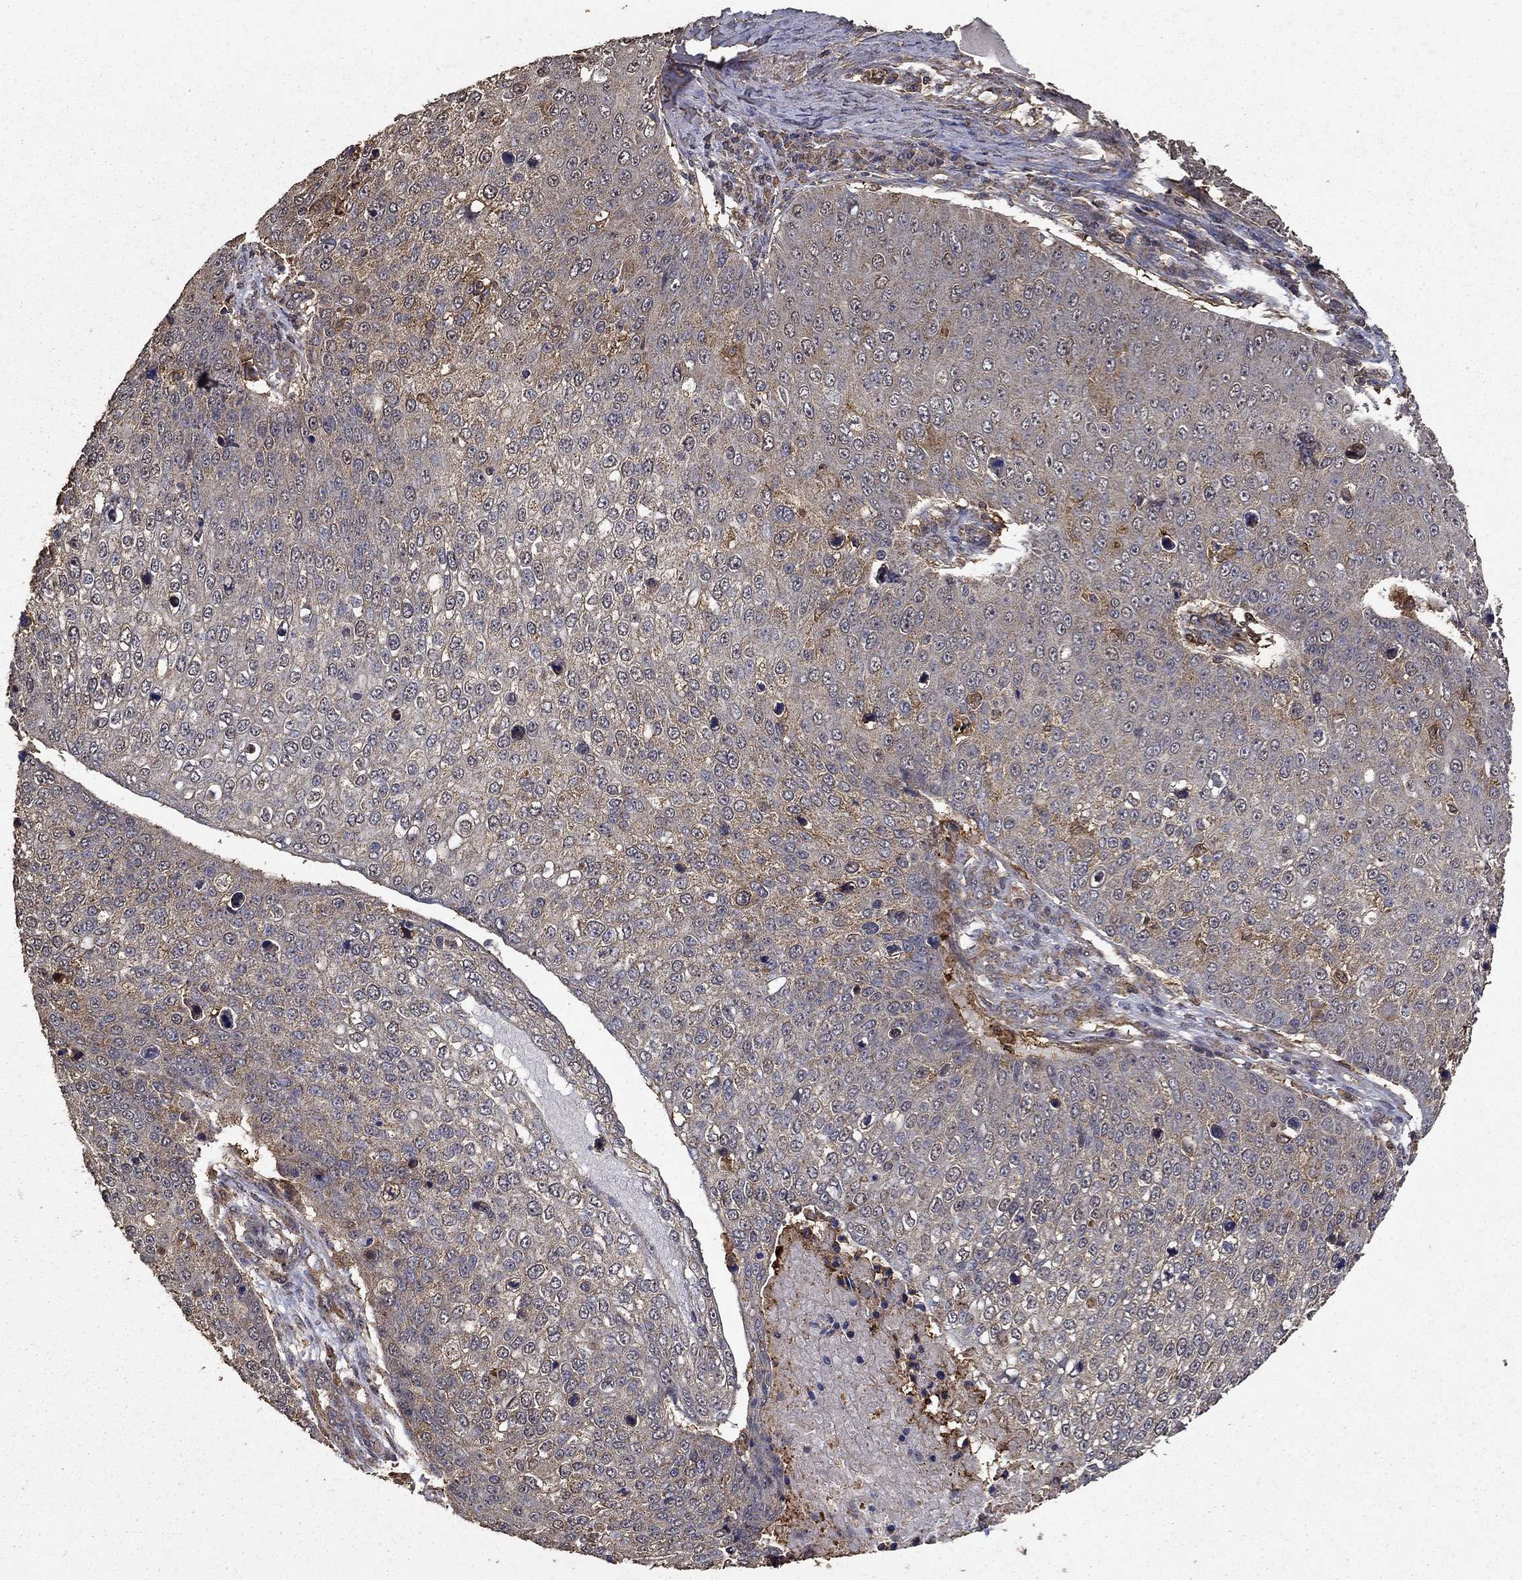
{"staining": {"intensity": "weak", "quantity": "<25%", "location": "cytoplasmic/membranous"}, "tissue": "skin cancer", "cell_type": "Tumor cells", "image_type": "cancer", "snomed": [{"axis": "morphology", "description": "Squamous cell carcinoma, NOS"}, {"axis": "topography", "description": "Skin"}], "caption": "Tumor cells are negative for protein expression in human skin squamous cell carcinoma. (DAB immunohistochemistry with hematoxylin counter stain).", "gene": "IFRD1", "patient": {"sex": "male", "age": 71}}